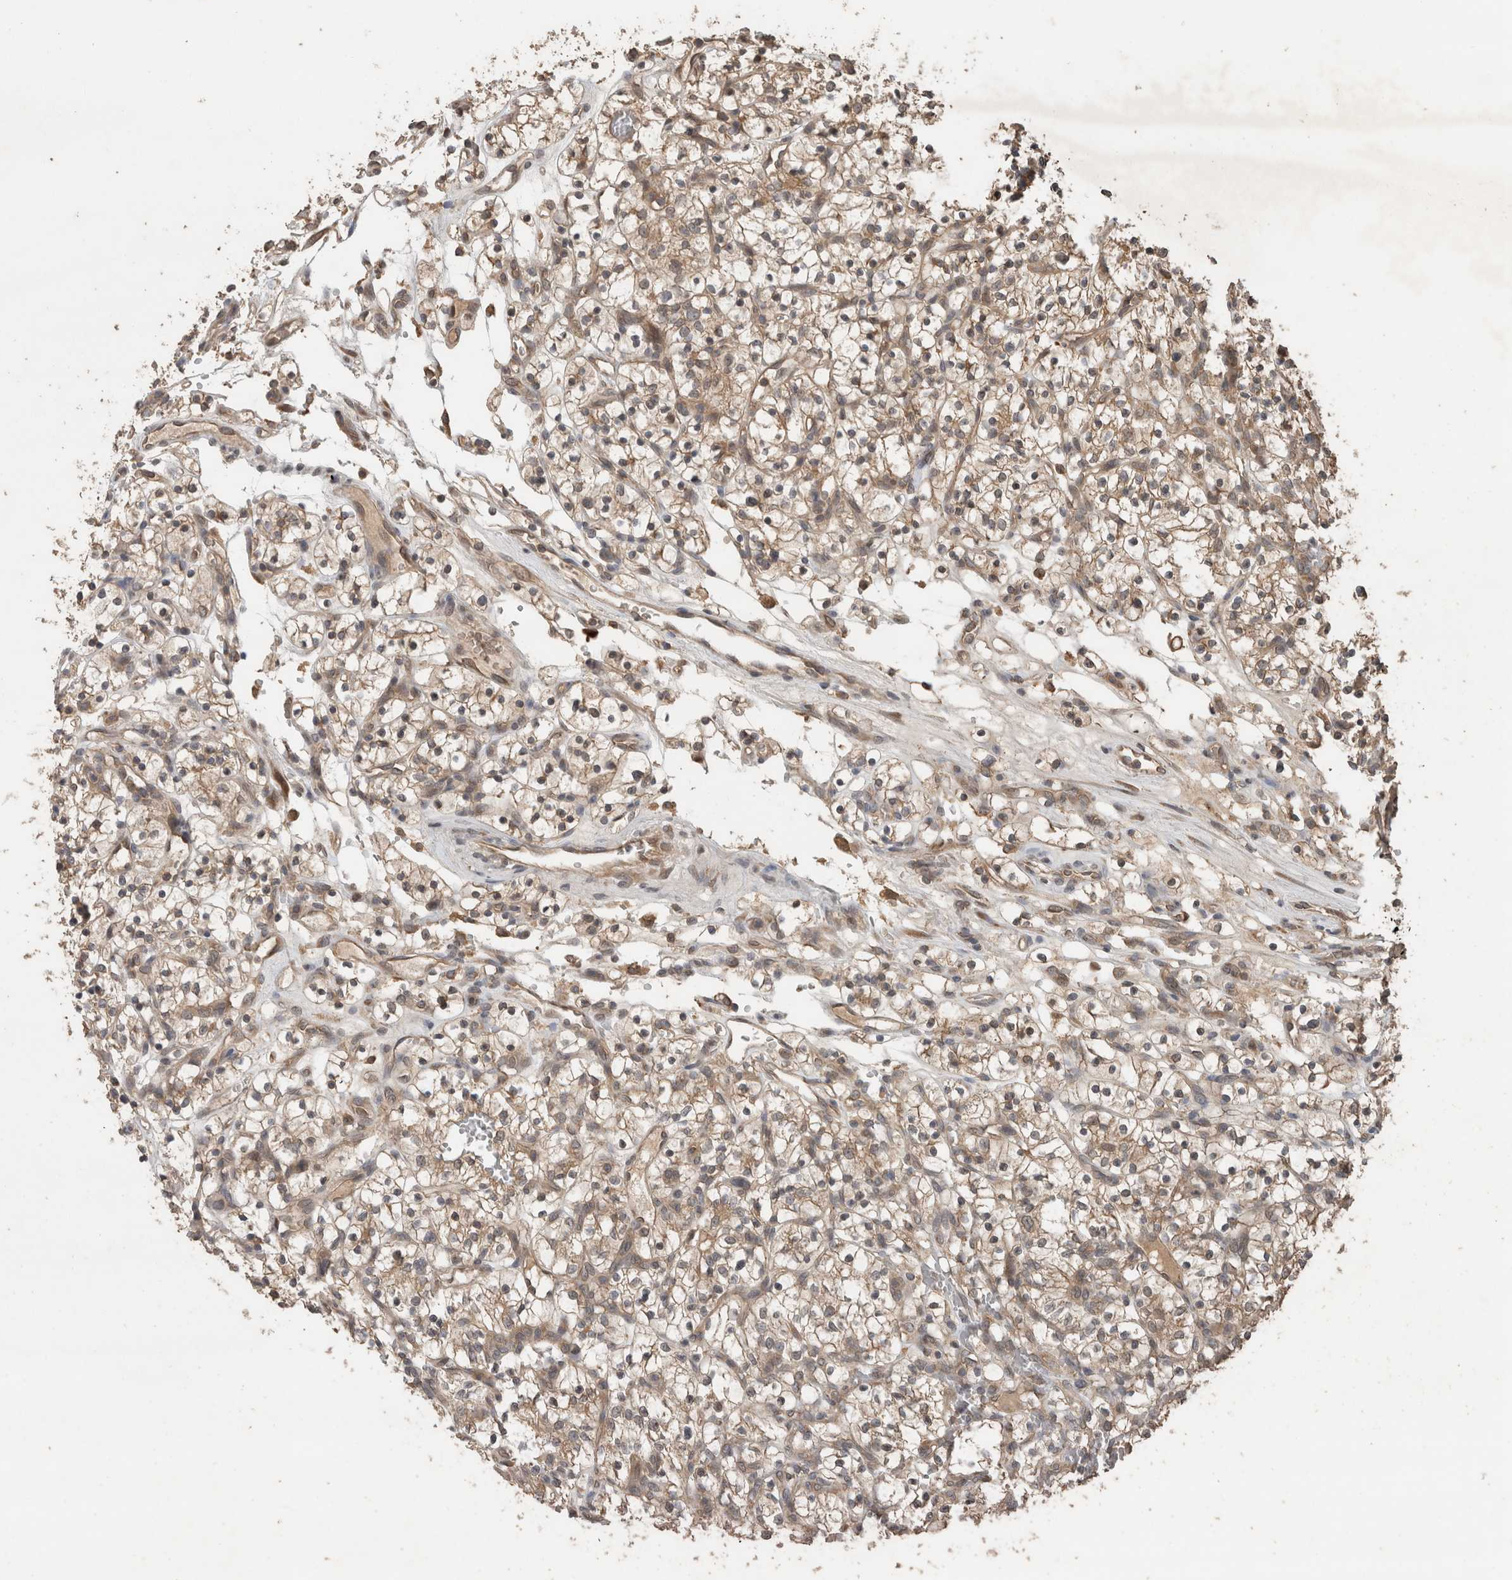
{"staining": {"intensity": "weak", "quantity": ">75%", "location": "cytoplasmic/membranous"}, "tissue": "renal cancer", "cell_type": "Tumor cells", "image_type": "cancer", "snomed": [{"axis": "morphology", "description": "Adenocarcinoma, NOS"}, {"axis": "topography", "description": "Kidney"}], "caption": "Protein staining shows weak cytoplasmic/membranous staining in approximately >75% of tumor cells in renal adenocarcinoma. The protein of interest is stained brown, and the nuclei are stained in blue (DAB (3,3'-diaminobenzidine) IHC with brightfield microscopy, high magnification).", "gene": "OTUD7B", "patient": {"sex": "female", "age": 57}}